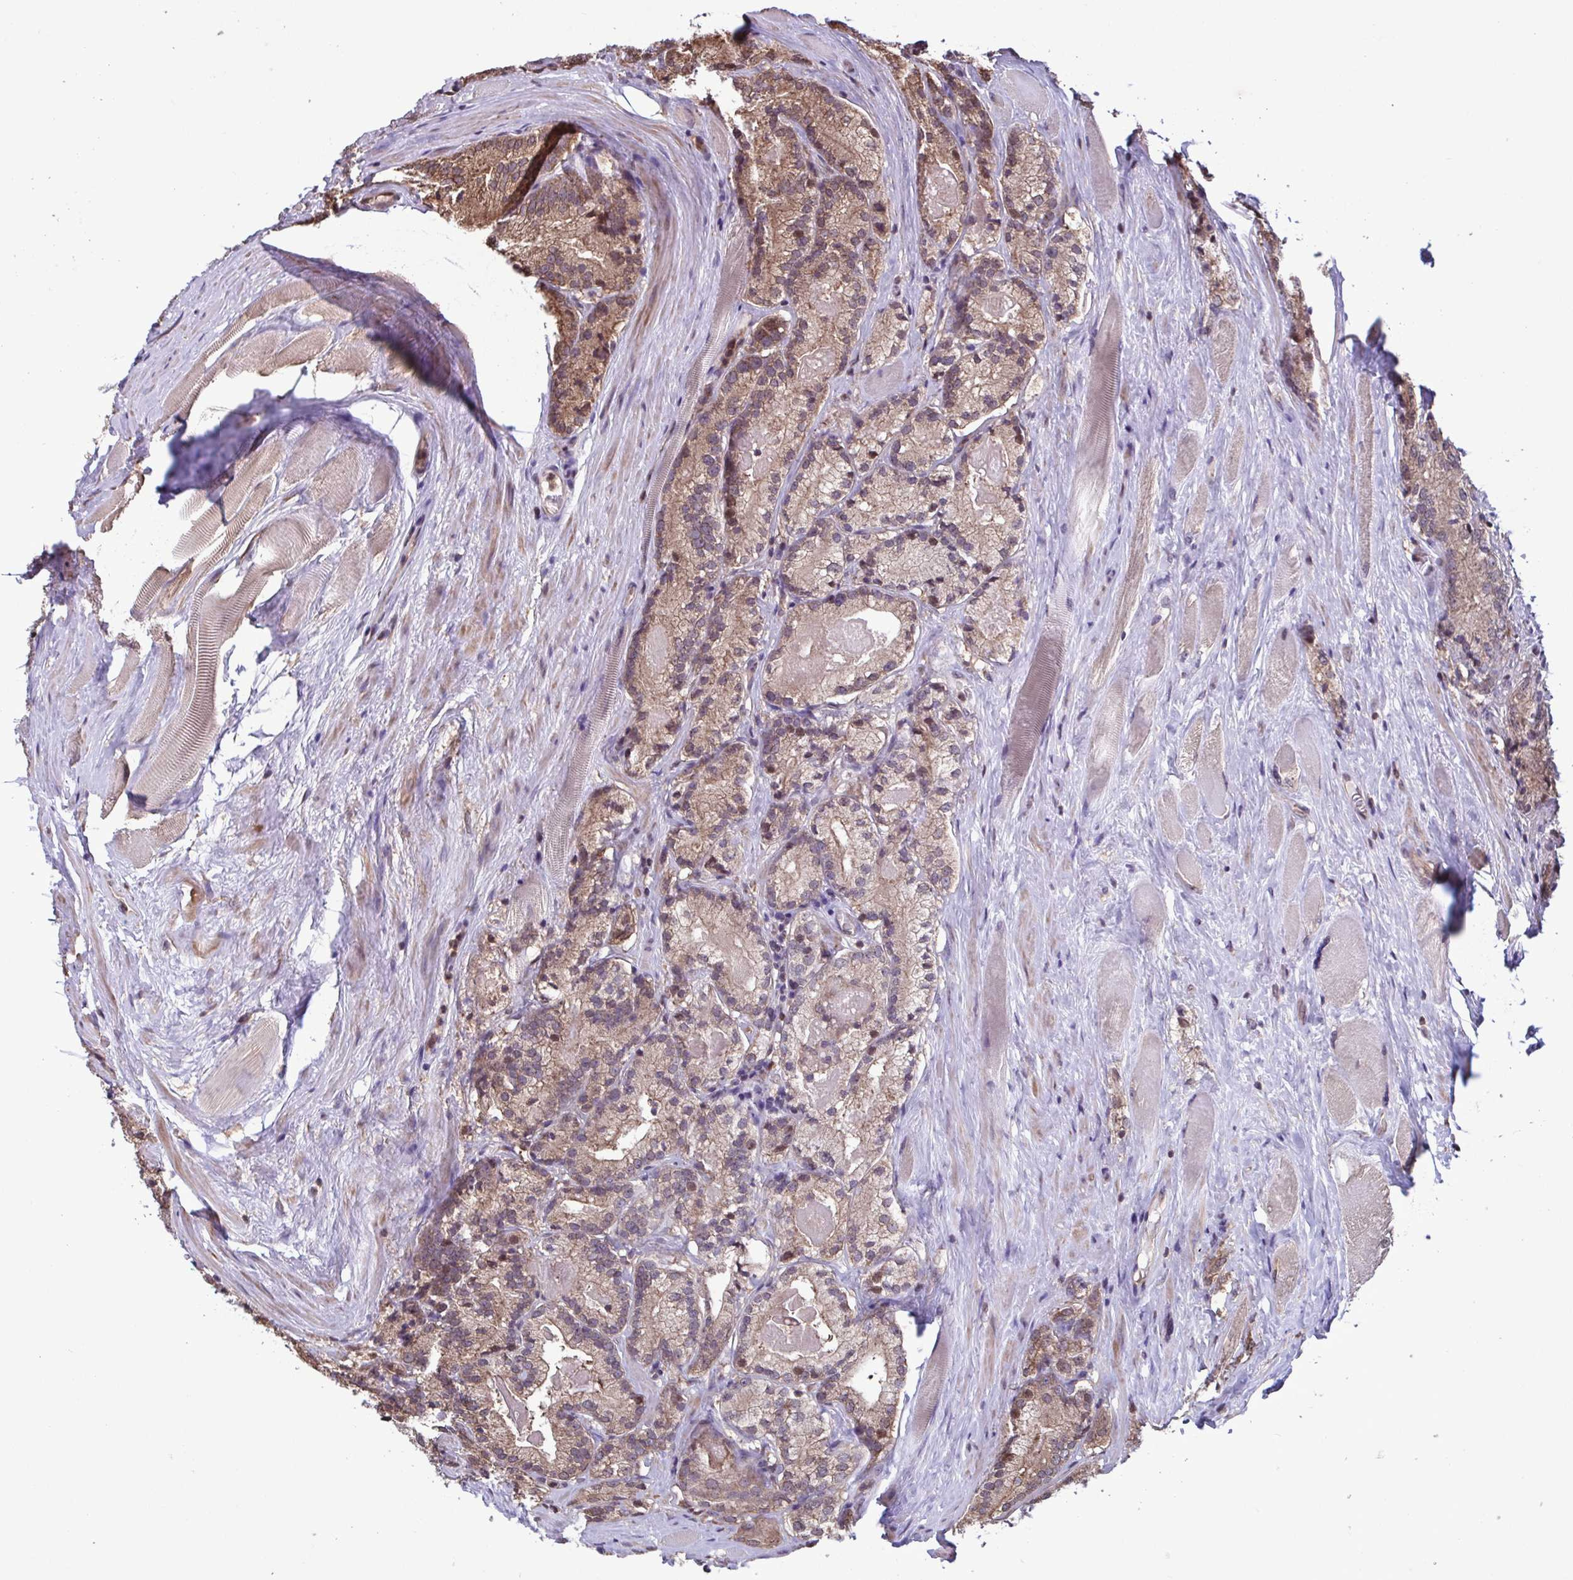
{"staining": {"intensity": "weak", "quantity": ">75%", "location": "cytoplasmic/membranous"}, "tissue": "prostate cancer", "cell_type": "Tumor cells", "image_type": "cancer", "snomed": [{"axis": "morphology", "description": "Adenocarcinoma, NOS"}, {"axis": "morphology", "description": "Adenocarcinoma, Low grade"}, {"axis": "topography", "description": "Prostate"}], "caption": "A micrograph of human prostate cancer (adenocarcinoma) stained for a protein exhibits weak cytoplasmic/membranous brown staining in tumor cells.", "gene": "SEC63", "patient": {"sex": "male", "age": 68}}